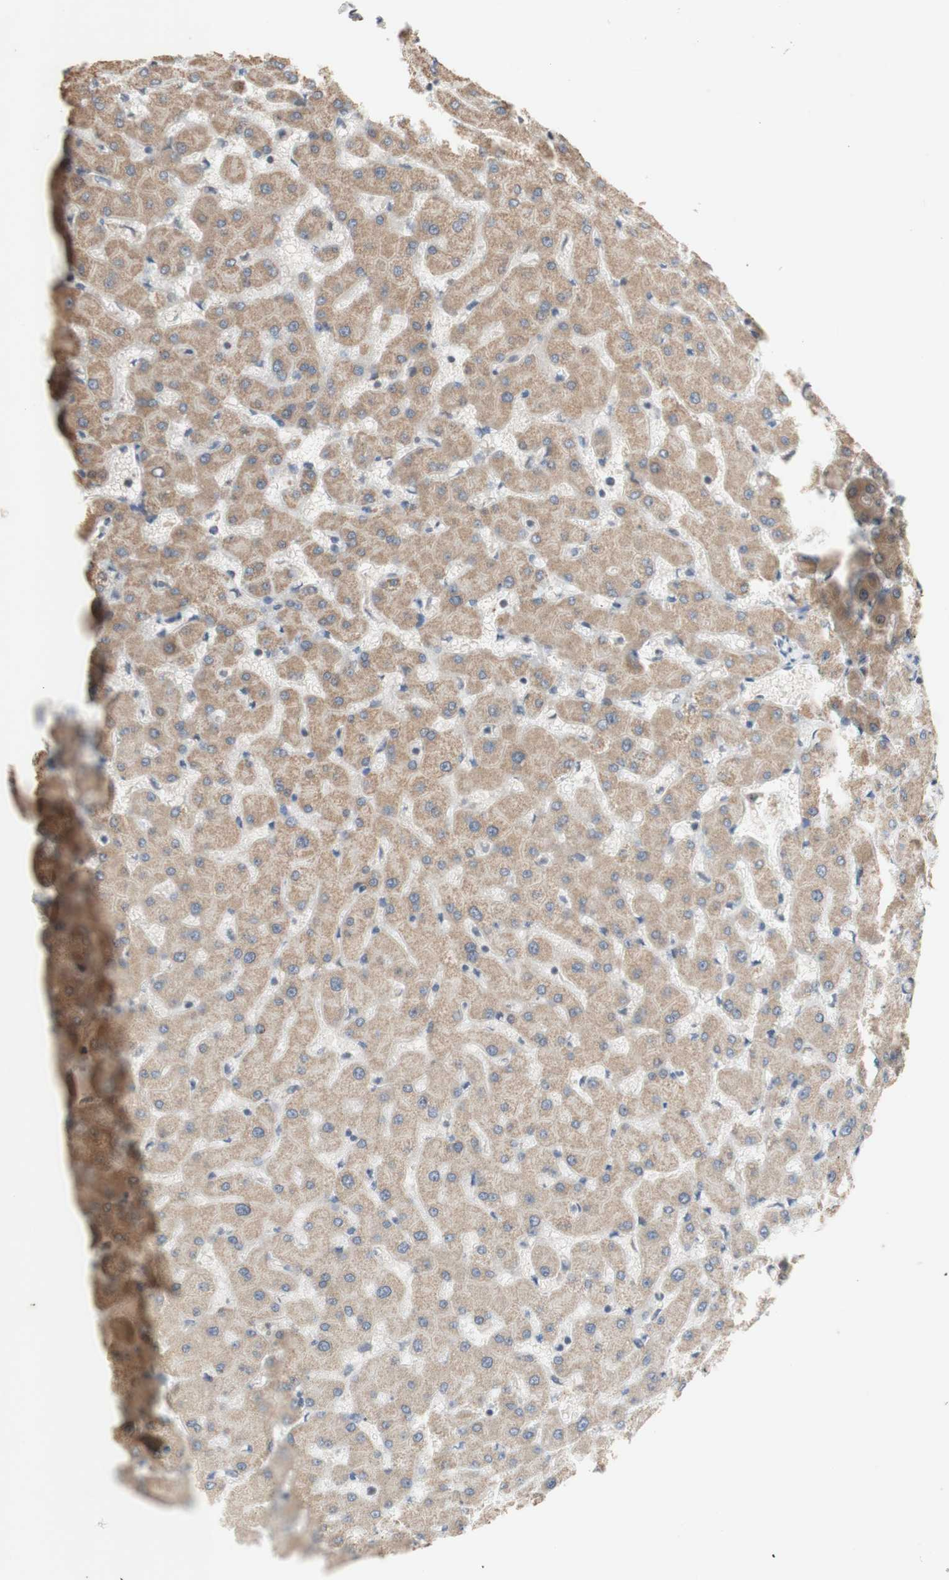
{"staining": {"intensity": "moderate", "quantity": ">75%", "location": "cytoplasmic/membranous"}, "tissue": "liver", "cell_type": "Cholangiocytes", "image_type": "normal", "snomed": [{"axis": "morphology", "description": "Normal tissue, NOS"}, {"axis": "topography", "description": "Liver"}], "caption": "An image of liver stained for a protein displays moderate cytoplasmic/membranous brown staining in cholangiocytes. The staining is performed using DAB brown chromogen to label protein expression. The nuclei are counter-stained blue using hematoxylin.", "gene": "PTGIS", "patient": {"sex": "female", "age": 63}}